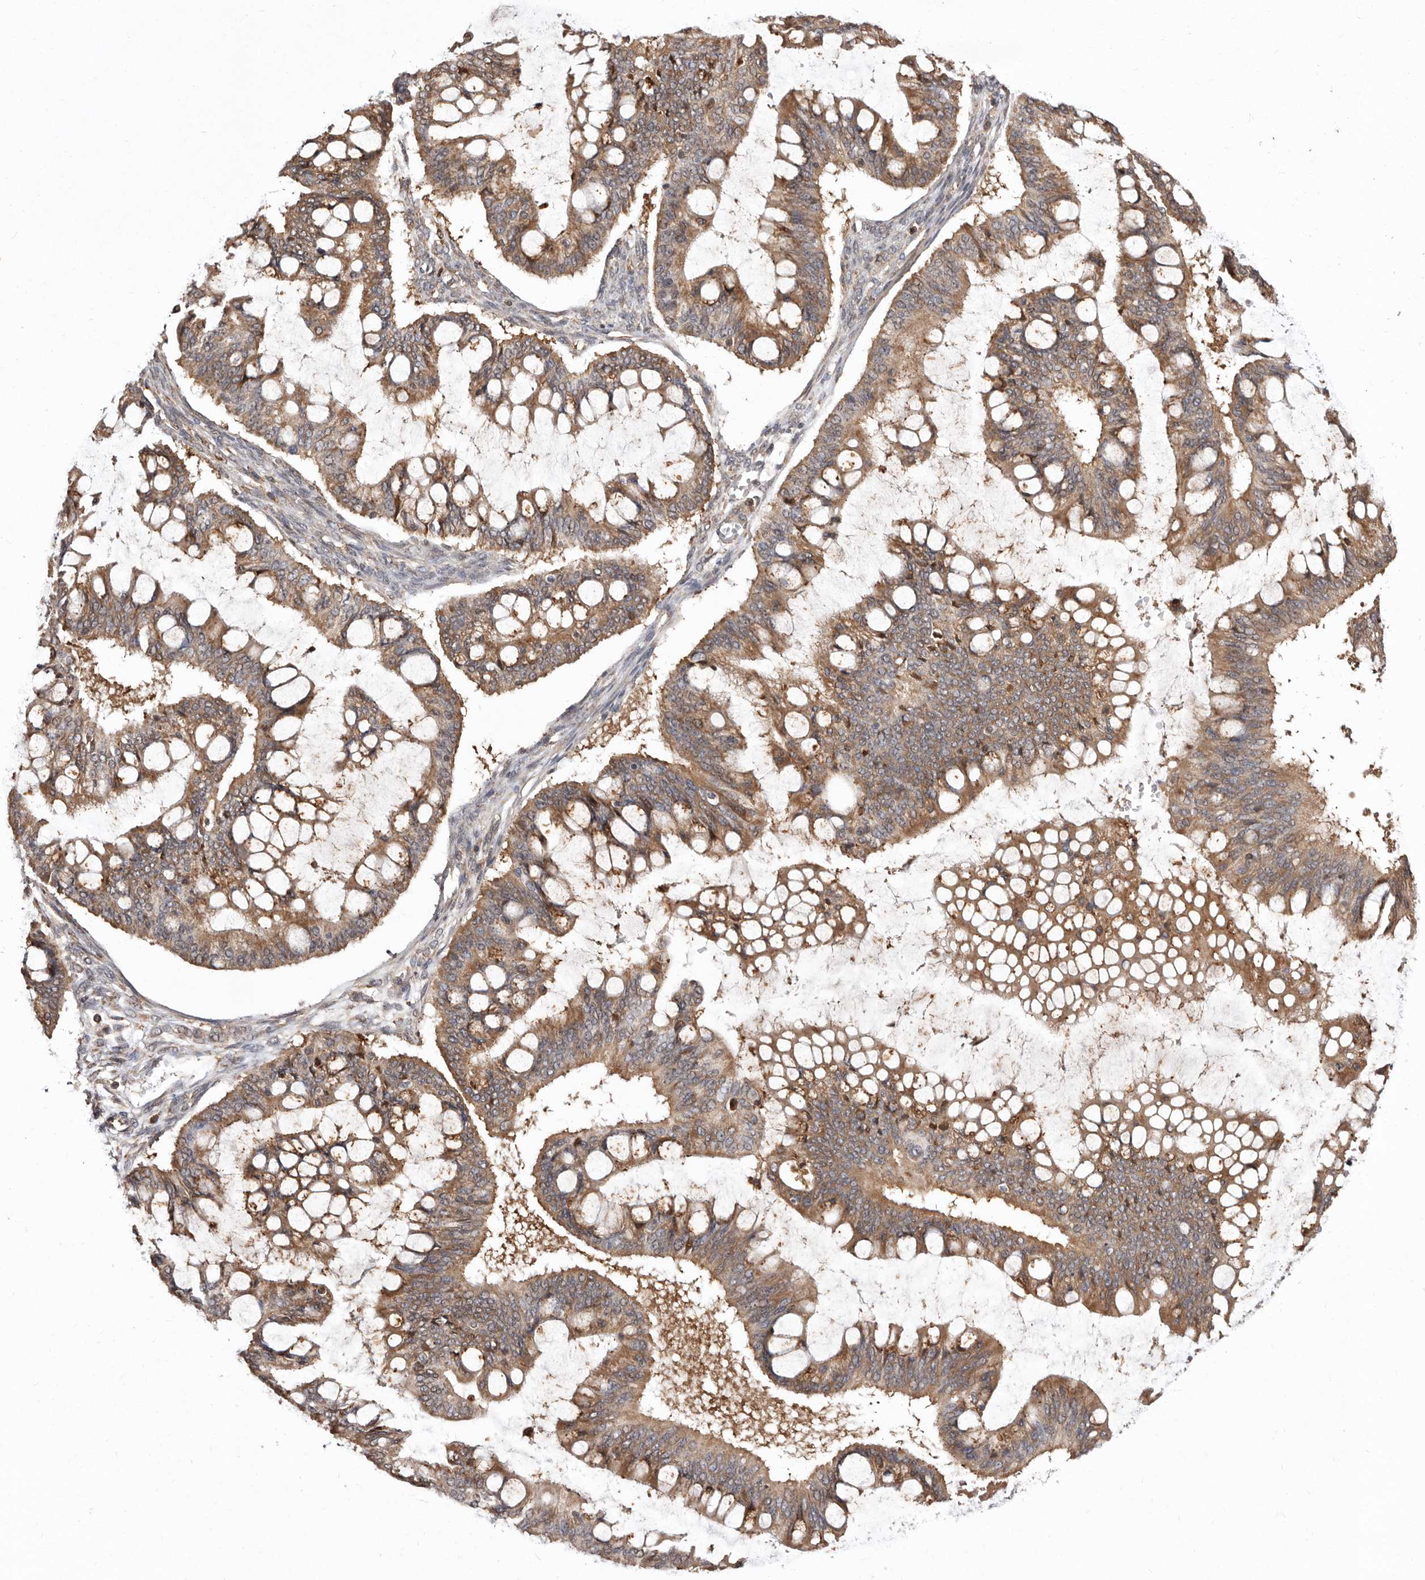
{"staining": {"intensity": "moderate", "quantity": ">75%", "location": "cytoplasmic/membranous"}, "tissue": "ovarian cancer", "cell_type": "Tumor cells", "image_type": "cancer", "snomed": [{"axis": "morphology", "description": "Cystadenocarcinoma, mucinous, NOS"}, {"axis": "topography", "description": "Ovary"}], "caption": "Brown immunohistochemical staining in human ovarian mucinous cystadenocarcinoma shows moderate cytoplasmic/membranous positivity in about >75% of tumor cells. Nuclei are stained in blue.", "gene": "RRM2B", "patient": {"sex": "female", "age": 73}}